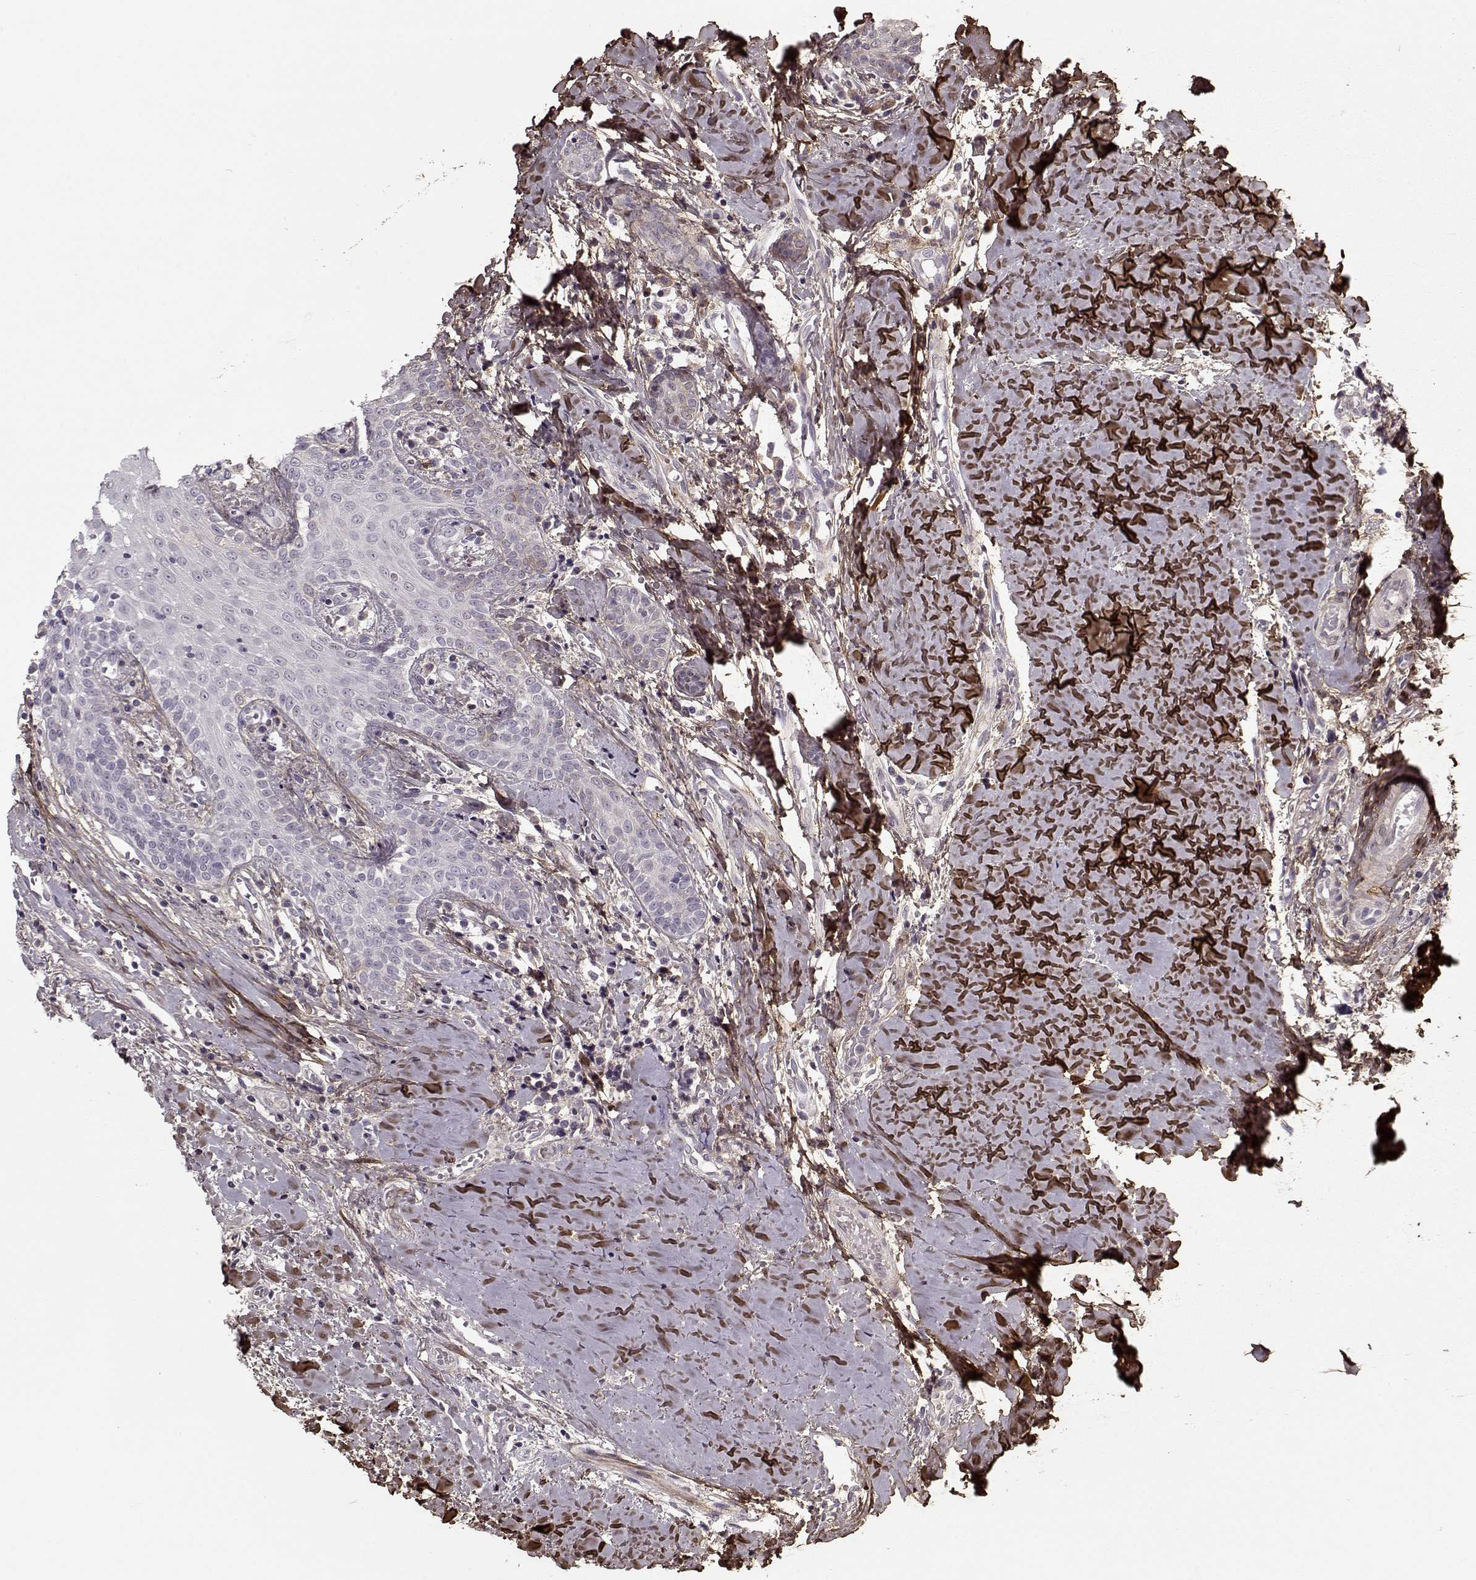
{"staining": {"intensity": "negative", "quantity": "none", "location": "none"}, "tissue": "head and neck cancer", "cell_type": "Tumor cells", "image_type": "cancer", "snomed": [{"axis": "morphology", "description": "Normal tissue, NOS"}, {"axis": "morphology", "description": "Squamous cell carcinoma, NOS"}, {"axis": "topography", "description": "Oral tissue"}, {"axis": "topography", "description": "Salivary gland"}, {"axis": "topography", "description": "Head-Neck"}], "caption": "Immunohistochemistry photomicrograph of neoplastic tissue: head and neck cancer (squamous cell carcinoma) stained with DAB shows no significant protein positivity in tumor cells.", "gene": "LUM", "patient": {"sex": "female", "age": 62}}